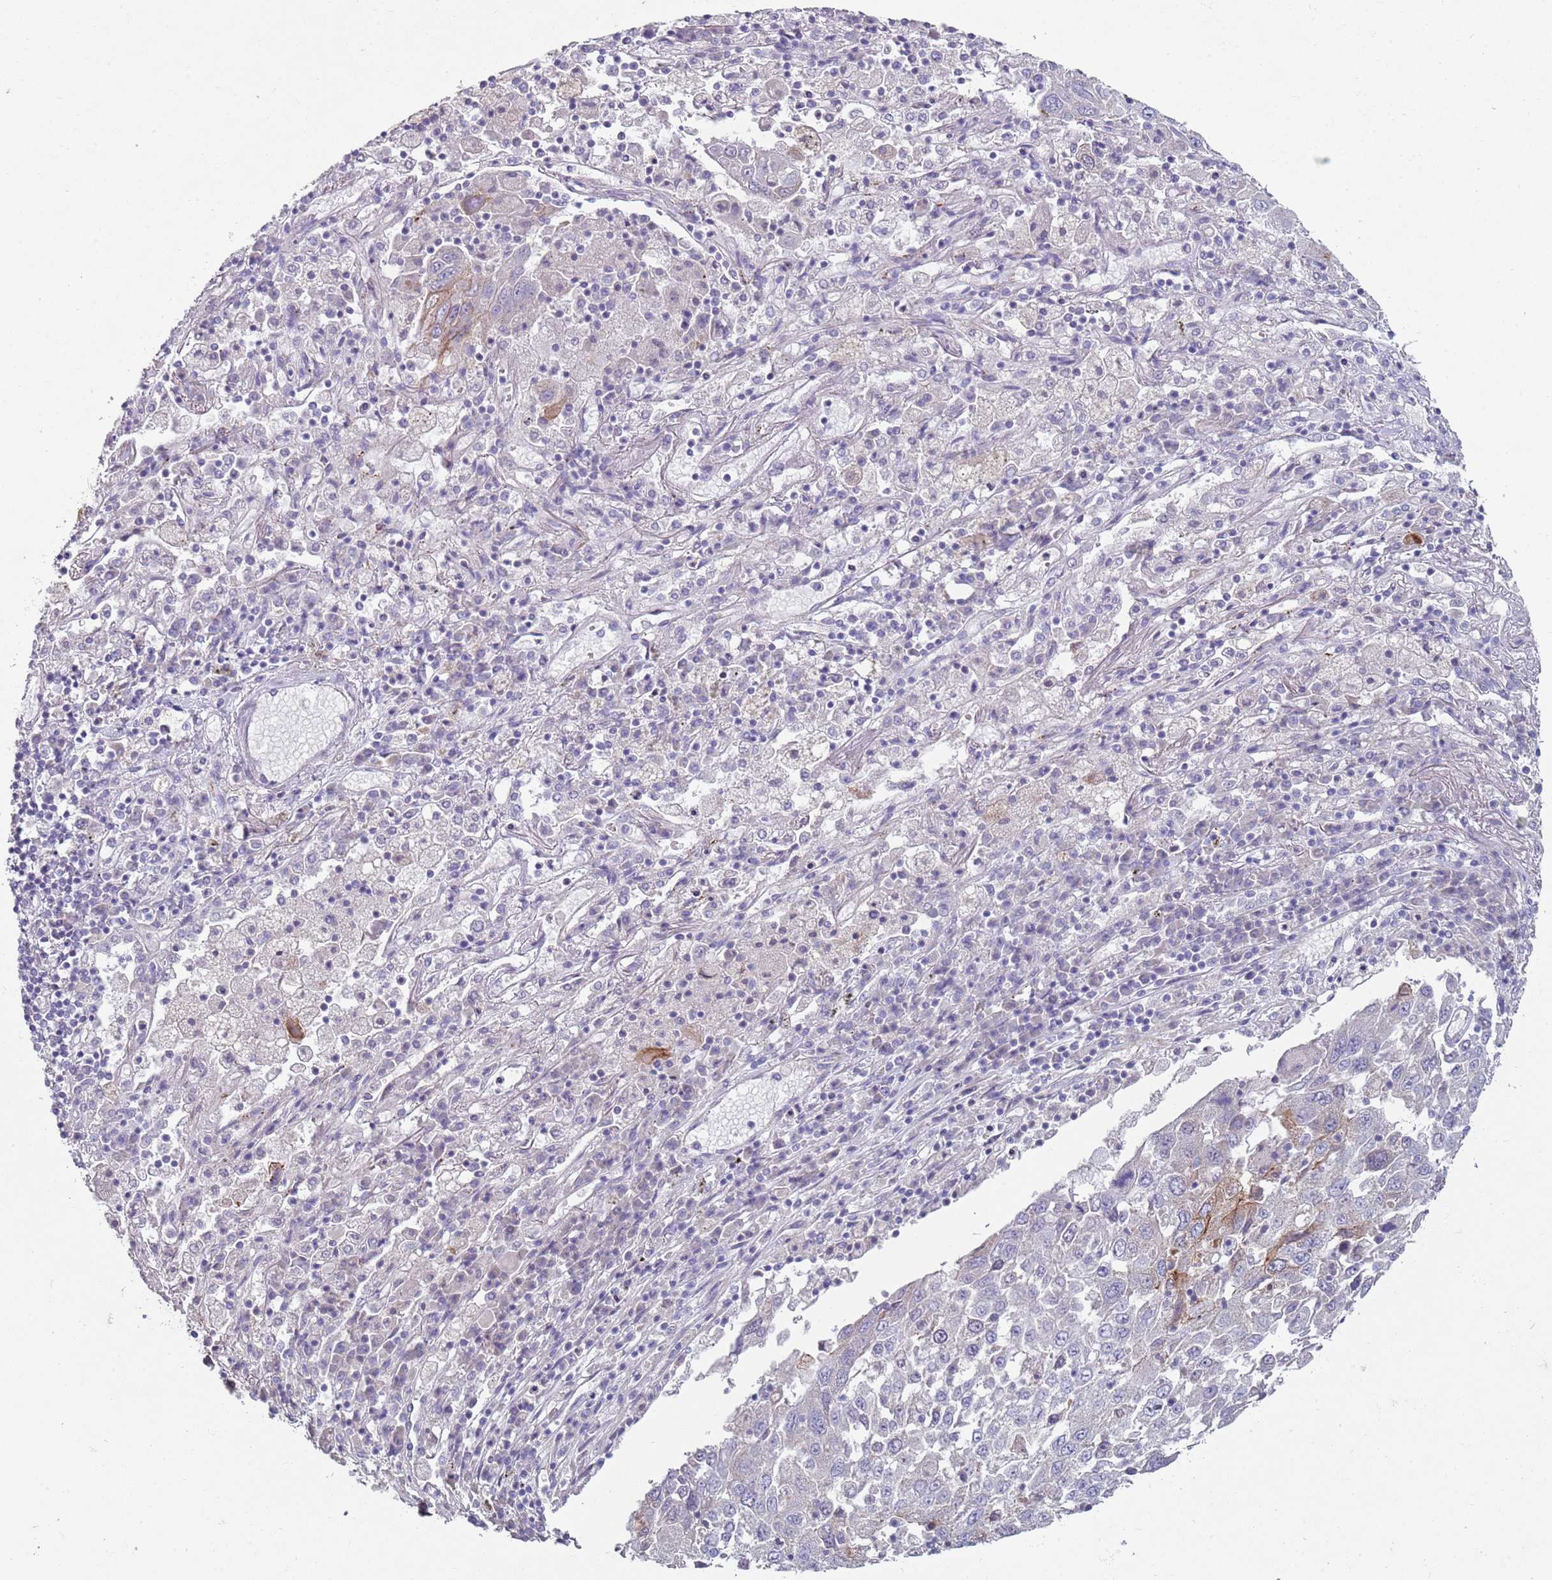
{"staining": {"intensity": "negative", "quantity": "none", "location": "none"}, "tissue": "lung cancer", "cell_type": "Tumor cells", "image_type": "cancer", "snomed": [{"axis": "morphology", "description": "Squamous cell carcinoma, NOS"}, {"axis": "topography", "description": "Lung"}], "caption": "This is a image of IHC staining of lung cancer, which shows no expression in tumor cells.", "gene": "ZNF583", "patient": {"sex": "male", "age": 65}}